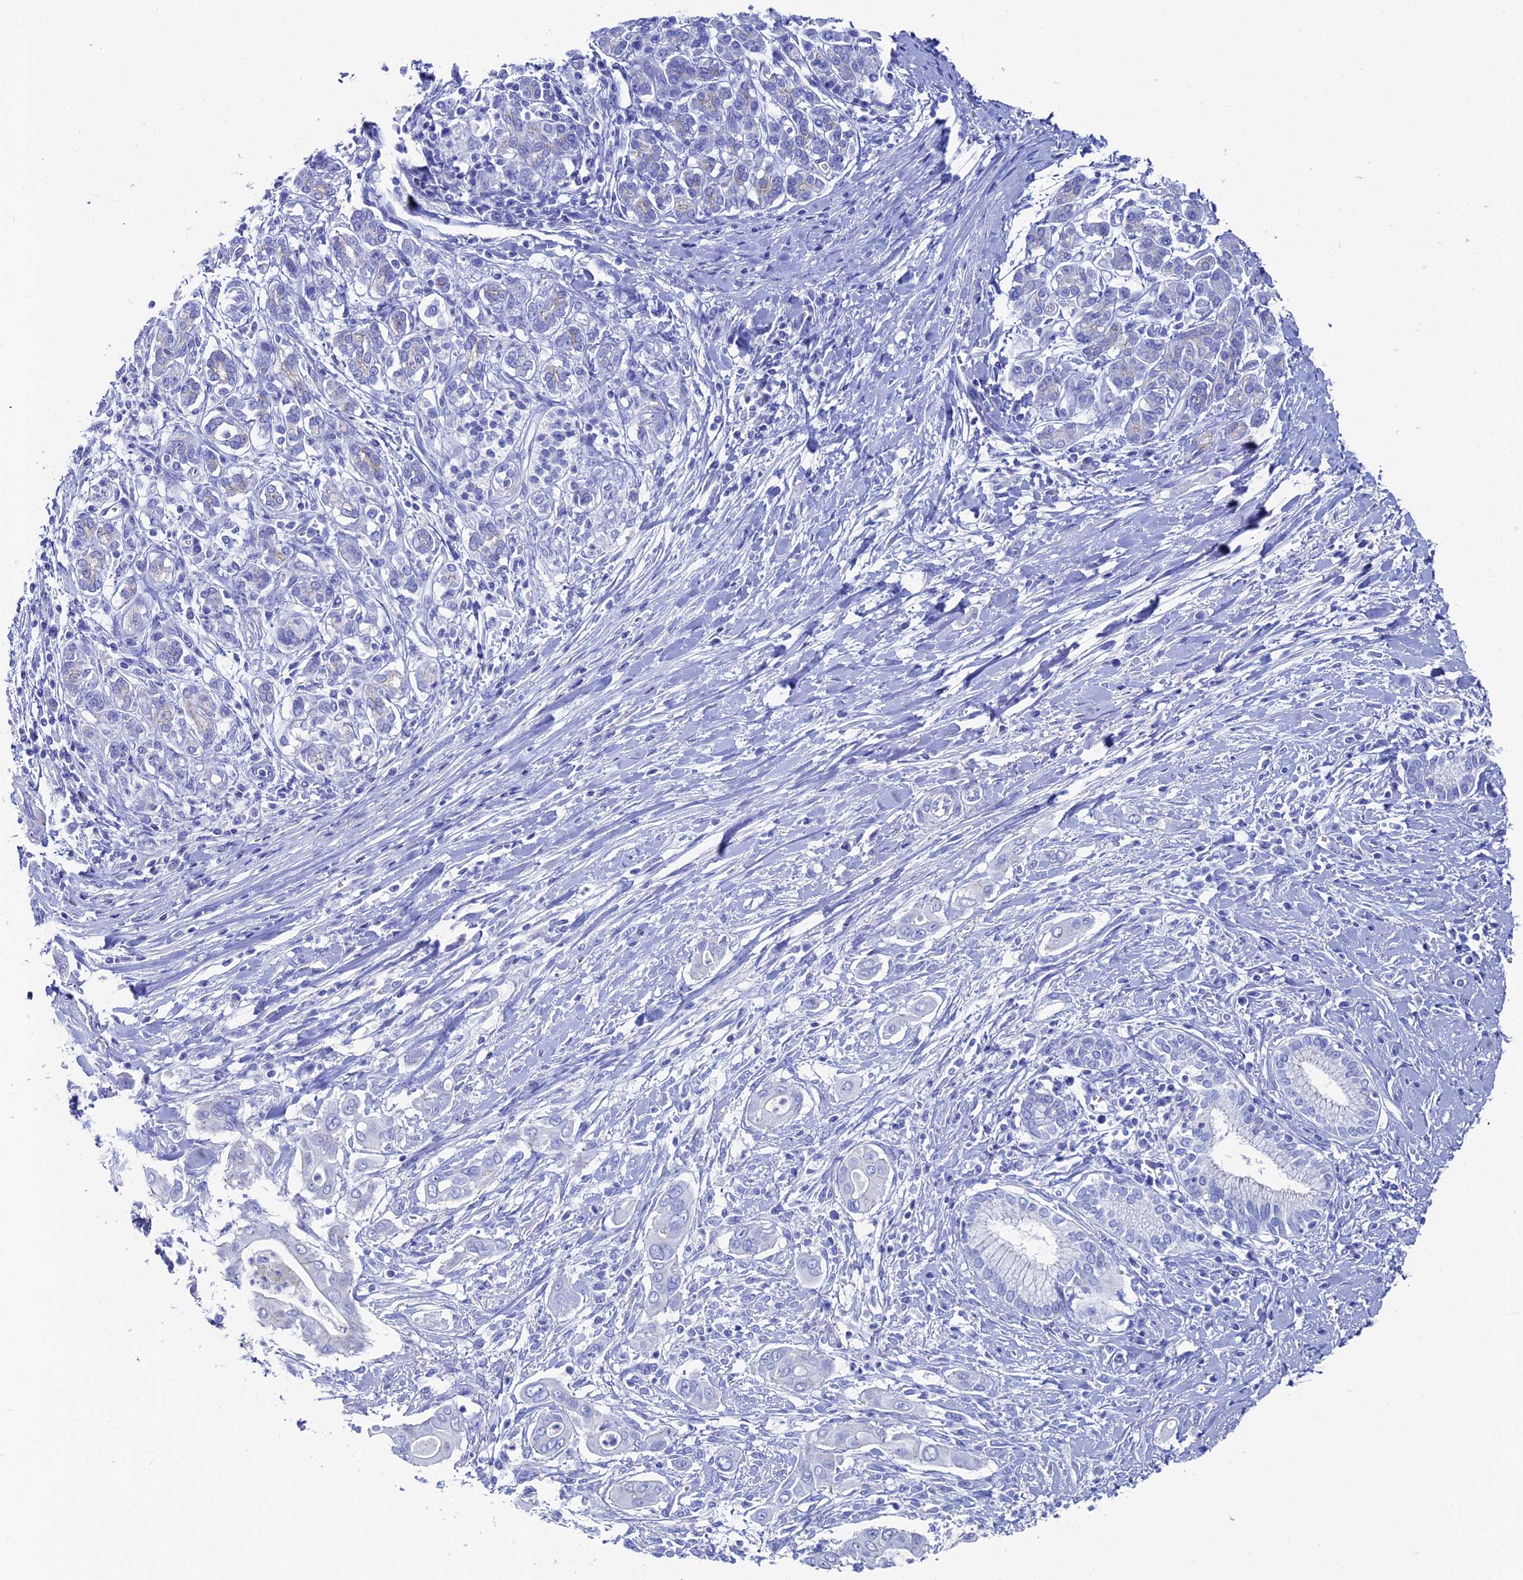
{"staining": {"intensity": "negative", "quantity": "none", "location": "none"}, "tissue": "pancreatic cancer", "cell_type": "Tumor cells", "image_type": "cancer", "snomed": [{"axis": "morphology", "description": "Adenocarcinoma, NOS"}, {"axis": "topography", "description": "Pancreas"}], "caption": "IHC image of neoplastic tissue: pancreatic adenocarcinoma stained with DAB demonstrates no significant protein expression in tumor cells.", "gene": "UNC119", "patient": {"sex": "male", "age": 58}}